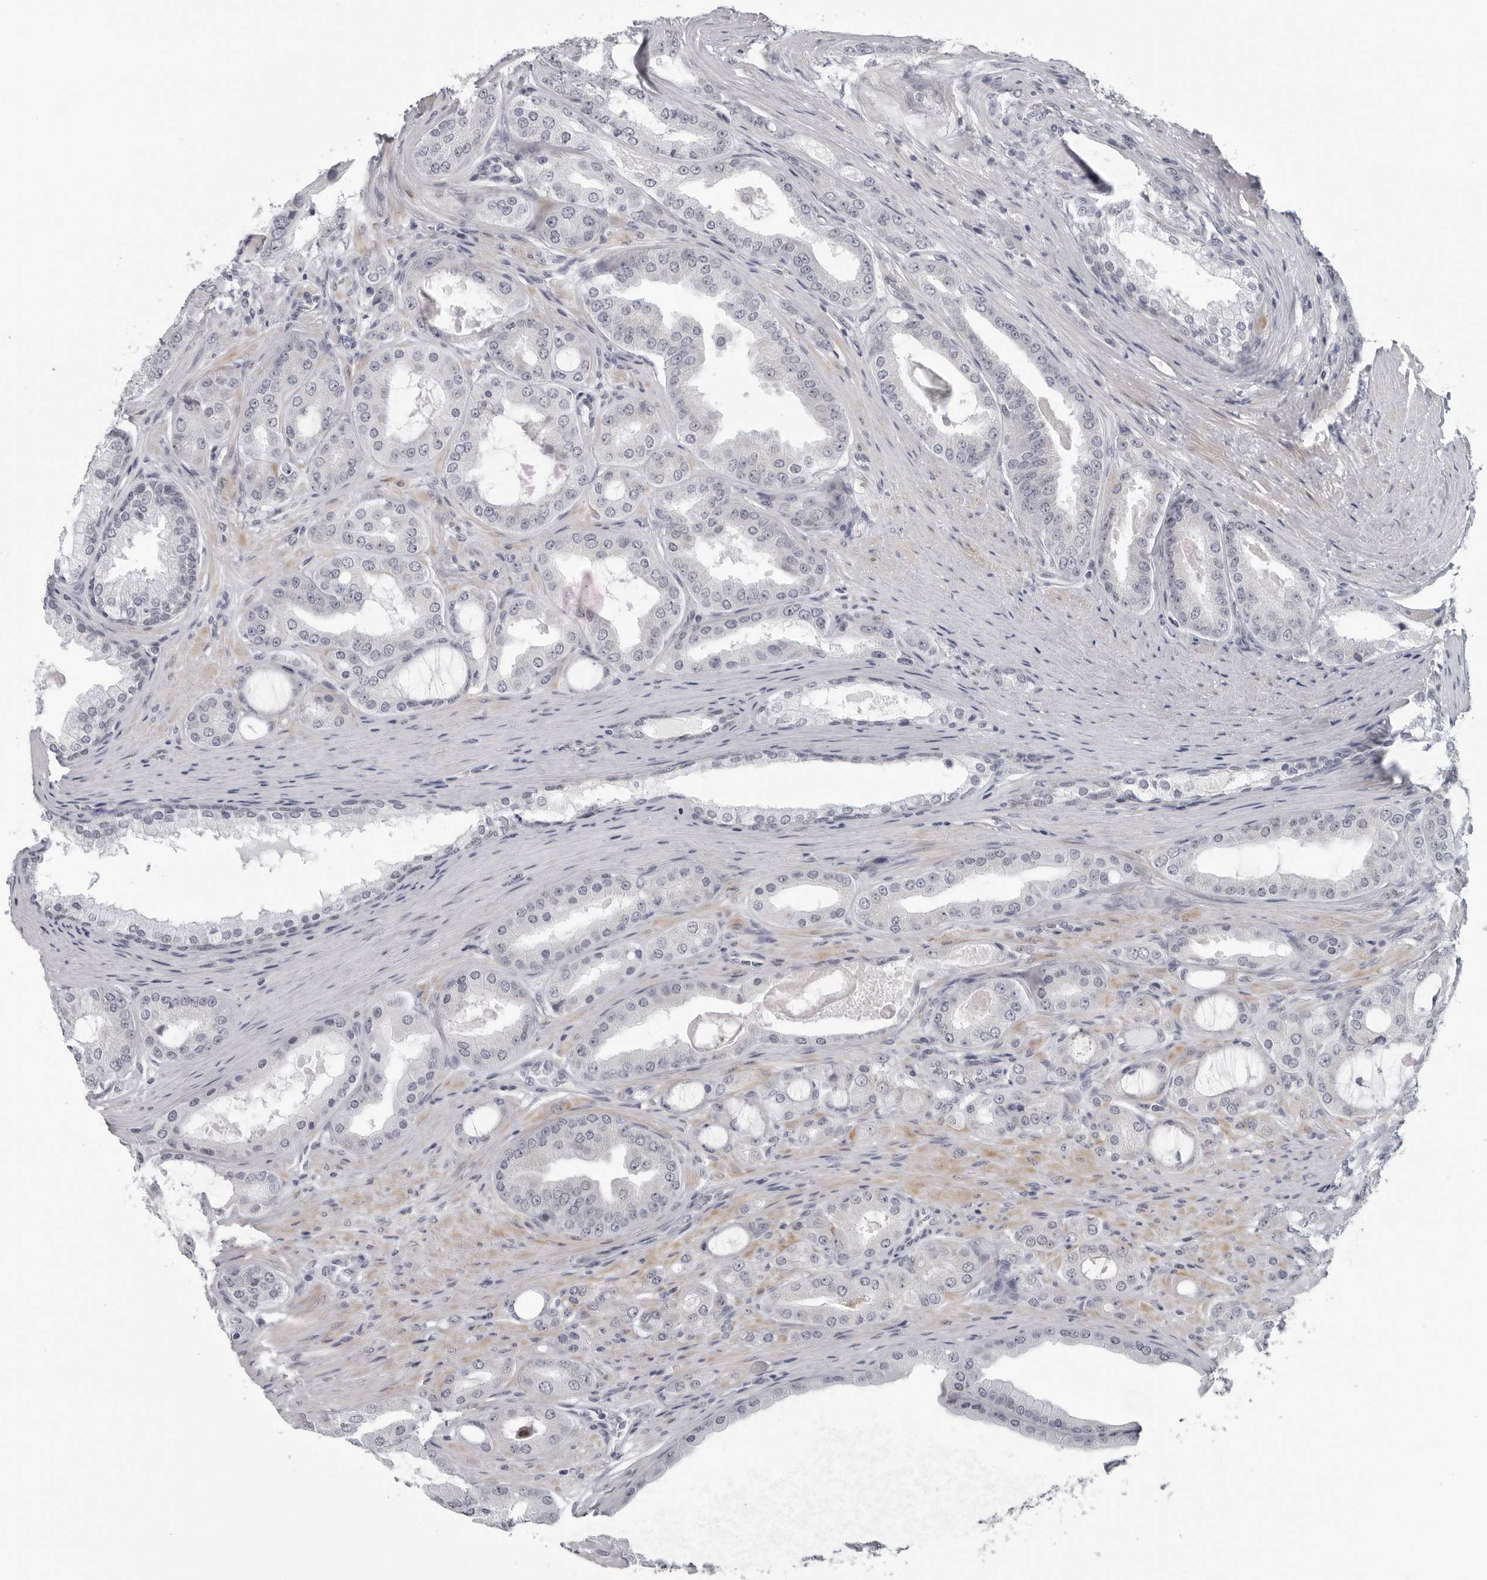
{"staining": {"intensity": "negative", "quantity": "none", "location": "none"}, "tissue": "prostate cancer", "cell_type": "Tumor cells", "image_type": "cancer", "snomed": [{"axis": "morphology", "description": "Adenocarcinoma, High grade"}, {"axis": "topography", "description": "Prostate"}], "caption": "Immunohistochemistry (IHC) photomicrograph of prostate cancer stained for a protein (brown), which shows no staining in tumor cells.", "gene": "OPLAH", "patient": {"sex": "male", "age": 60}}